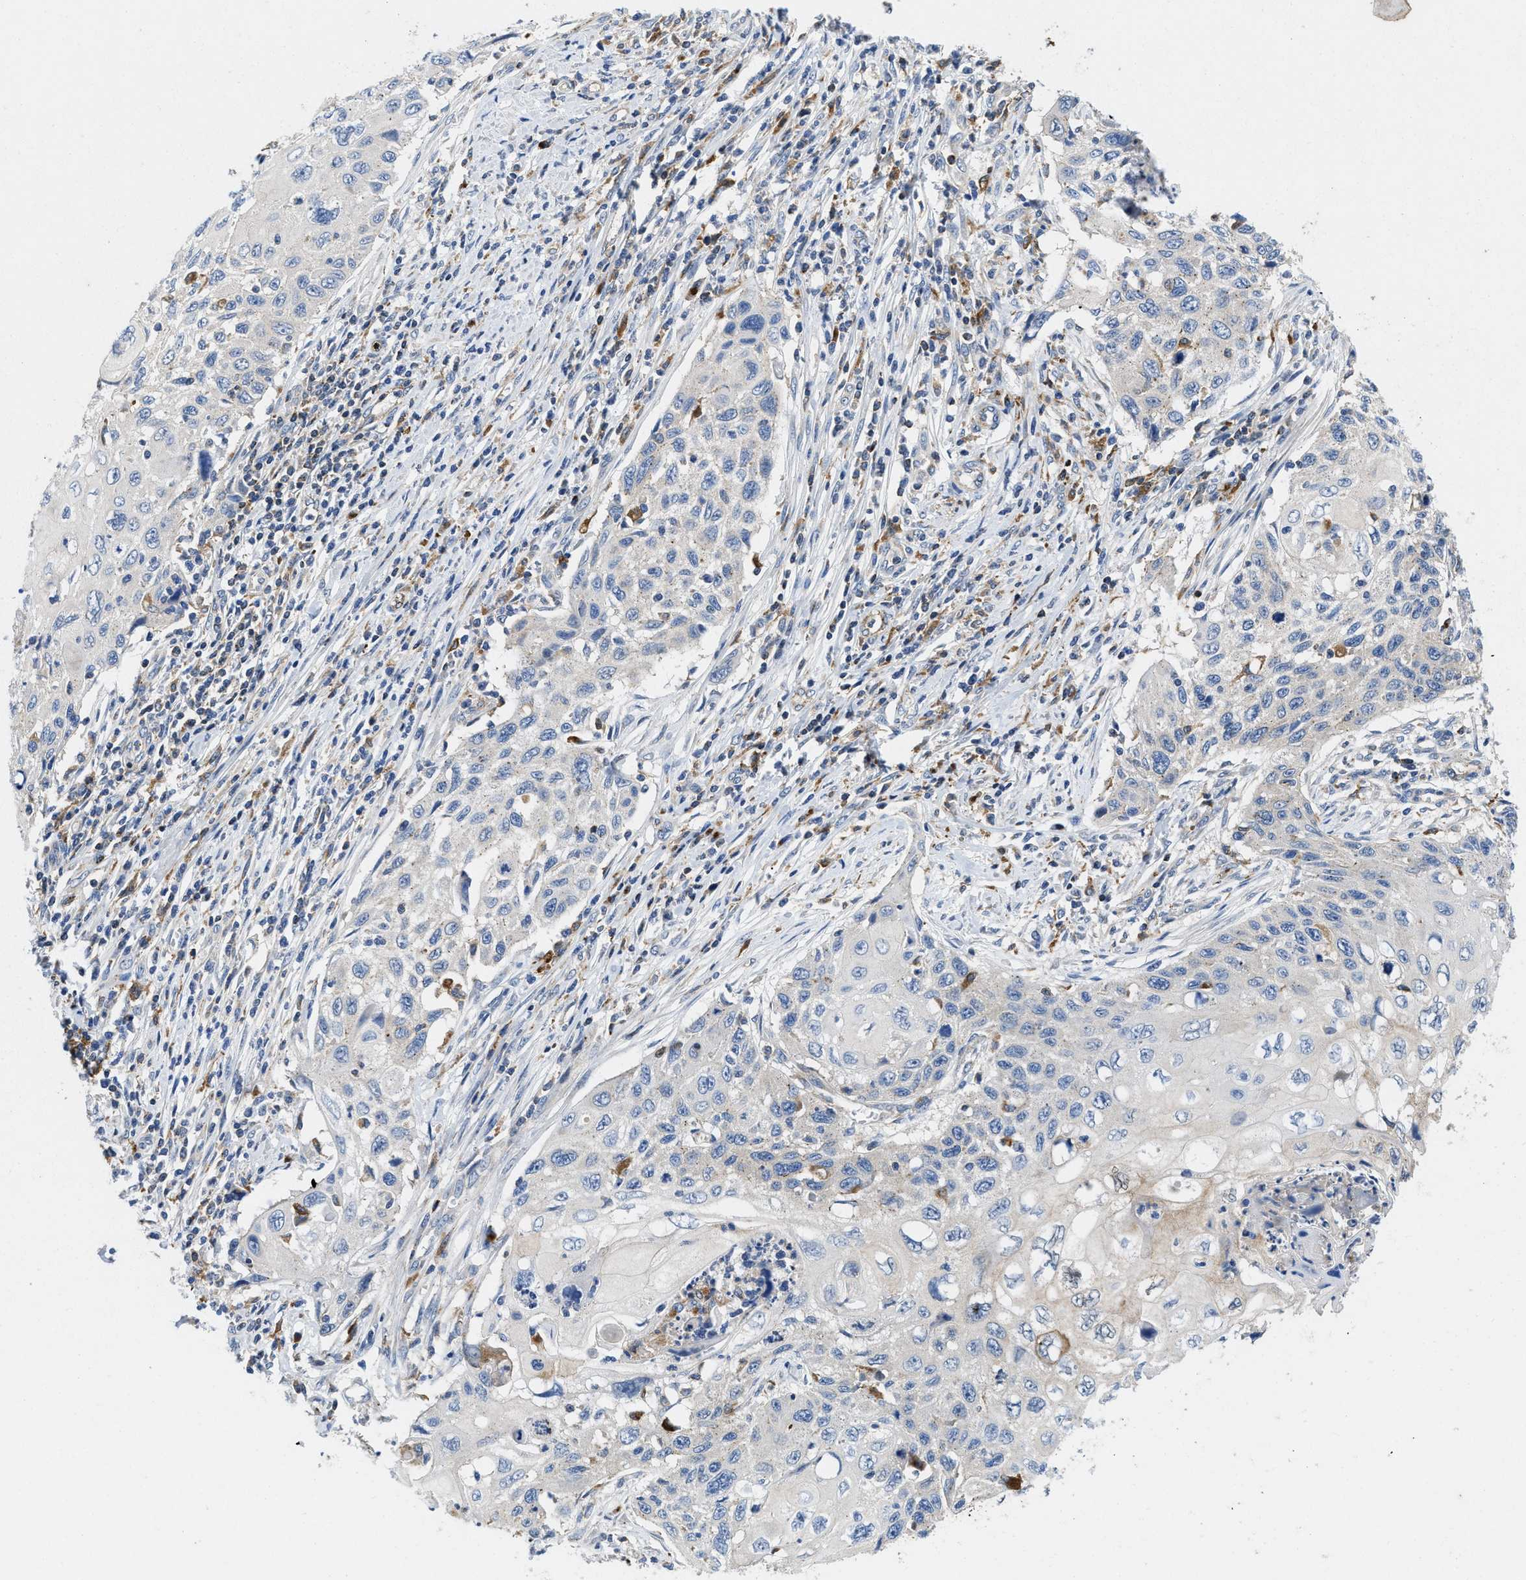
{"staining": {"intensity": "weak", "quantity": "<25%", "location": "cytoplasmic/membranous"}, "tissue": "cervical cancer", "cell_type": "Tumor cells", "image_type": "cancer", "snomed": [{"axis": "morphology", "description": "Squamous cell carcinoma, NOS"}, {"axis": "topography", "description": "Cervix"}], "caption": "Immunohistochemistry (IHC) histopathology image of neoplastic tissue: human cervical squamous cell carcinoma stained with DAB shows no significant protein positivity in tumor cells.", "gene": "ENPP4", "patient": {"sex": "female", "age": 70}}